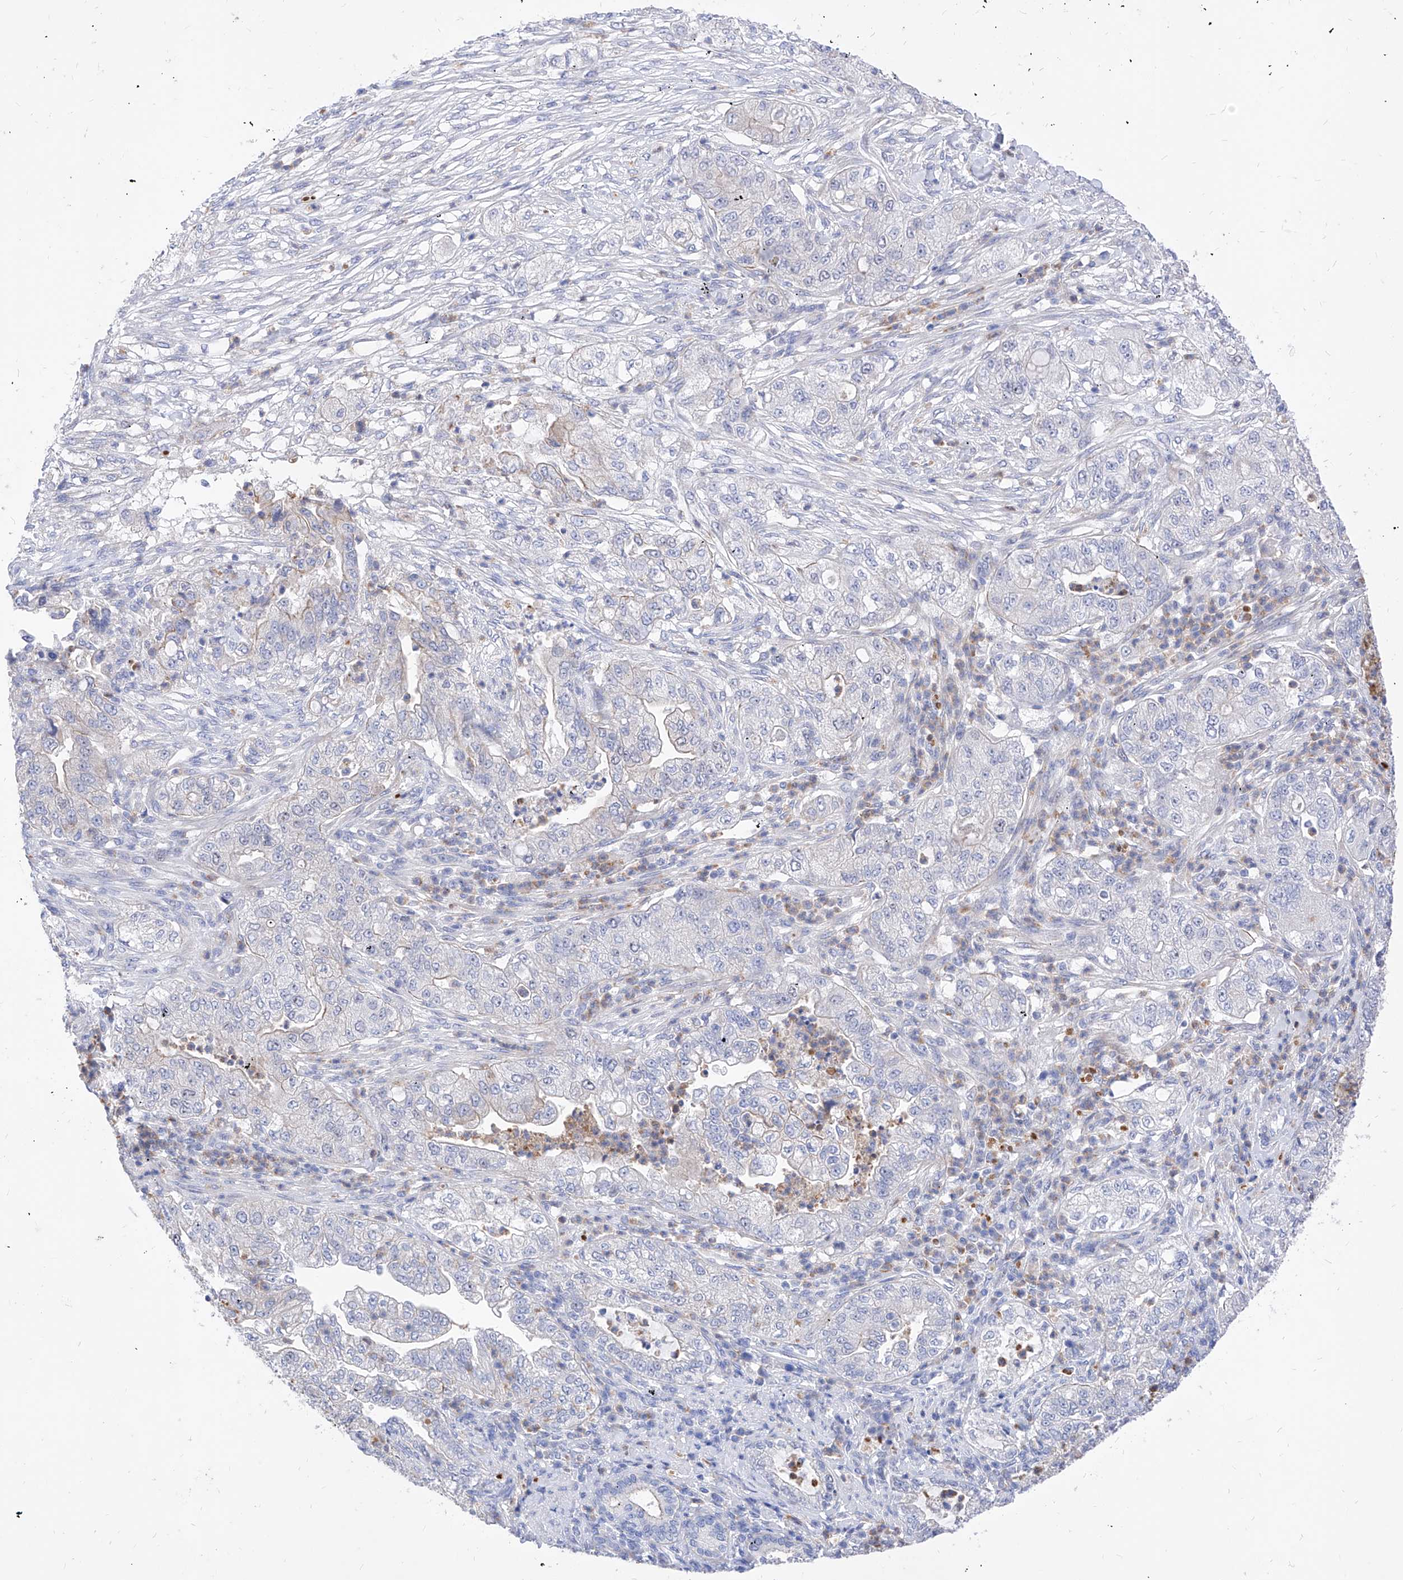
{"staining": {"intensity": "negative", "quantity": "none", "location": "none"}, "tissue": "pancreatic cancer", "cell_type": "Tumor cells", "image_type": "cancer", "snomed": [{"axis": "morphology", "description": "Adenocarcinoma, NOS"}, {"axis": "topography", "description": "Pancreas"}], "caption": "Immunohistochemistry of pancreatic cancer (adenocarcinoma) reveals no positivity in tumor cells.", "gene": "VAX1", "patient": {"sex": "female", "age": 78}}